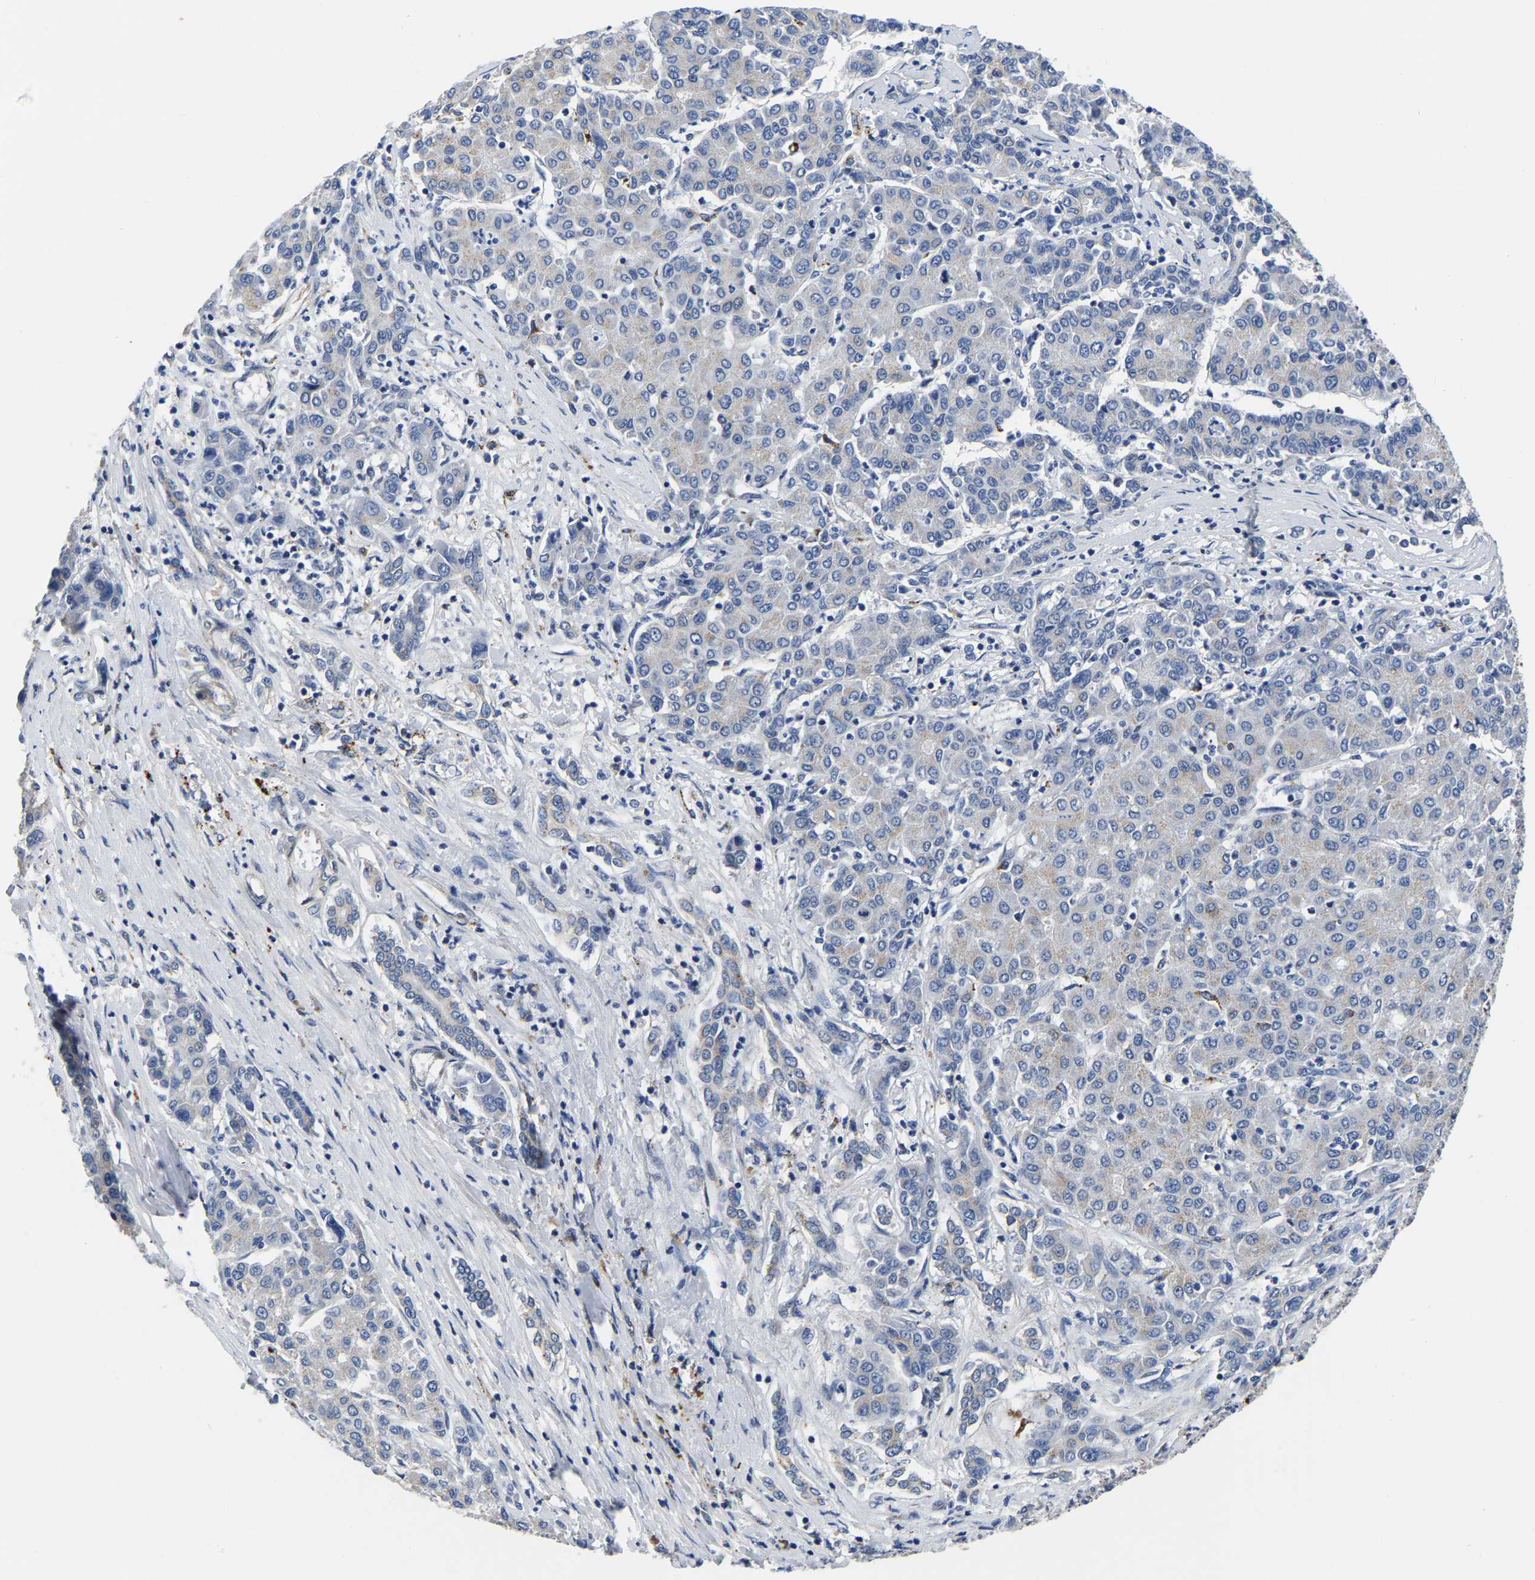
{"staining": {"intensity": "negative", "quantity": "none", "location": "none"}, "tissue": "liver cancer", "cell_type": "Tumor cells", "image_type": "cancer", "snomed": [{"axis": "morphology", "description": "Carcinoma, Hepatocellular, NOS"}, {"axis": "topography", "description": "Liver"}], "caption": "IHC micrograph of neoplastic tissue: liver cancer stained with DAB (3,3'-diaminobenzidine) demonstrates no significant protein positivity in tumor cells.", "gene": "PDLIM7", "patient": {"sex": "male", "age": 65}}